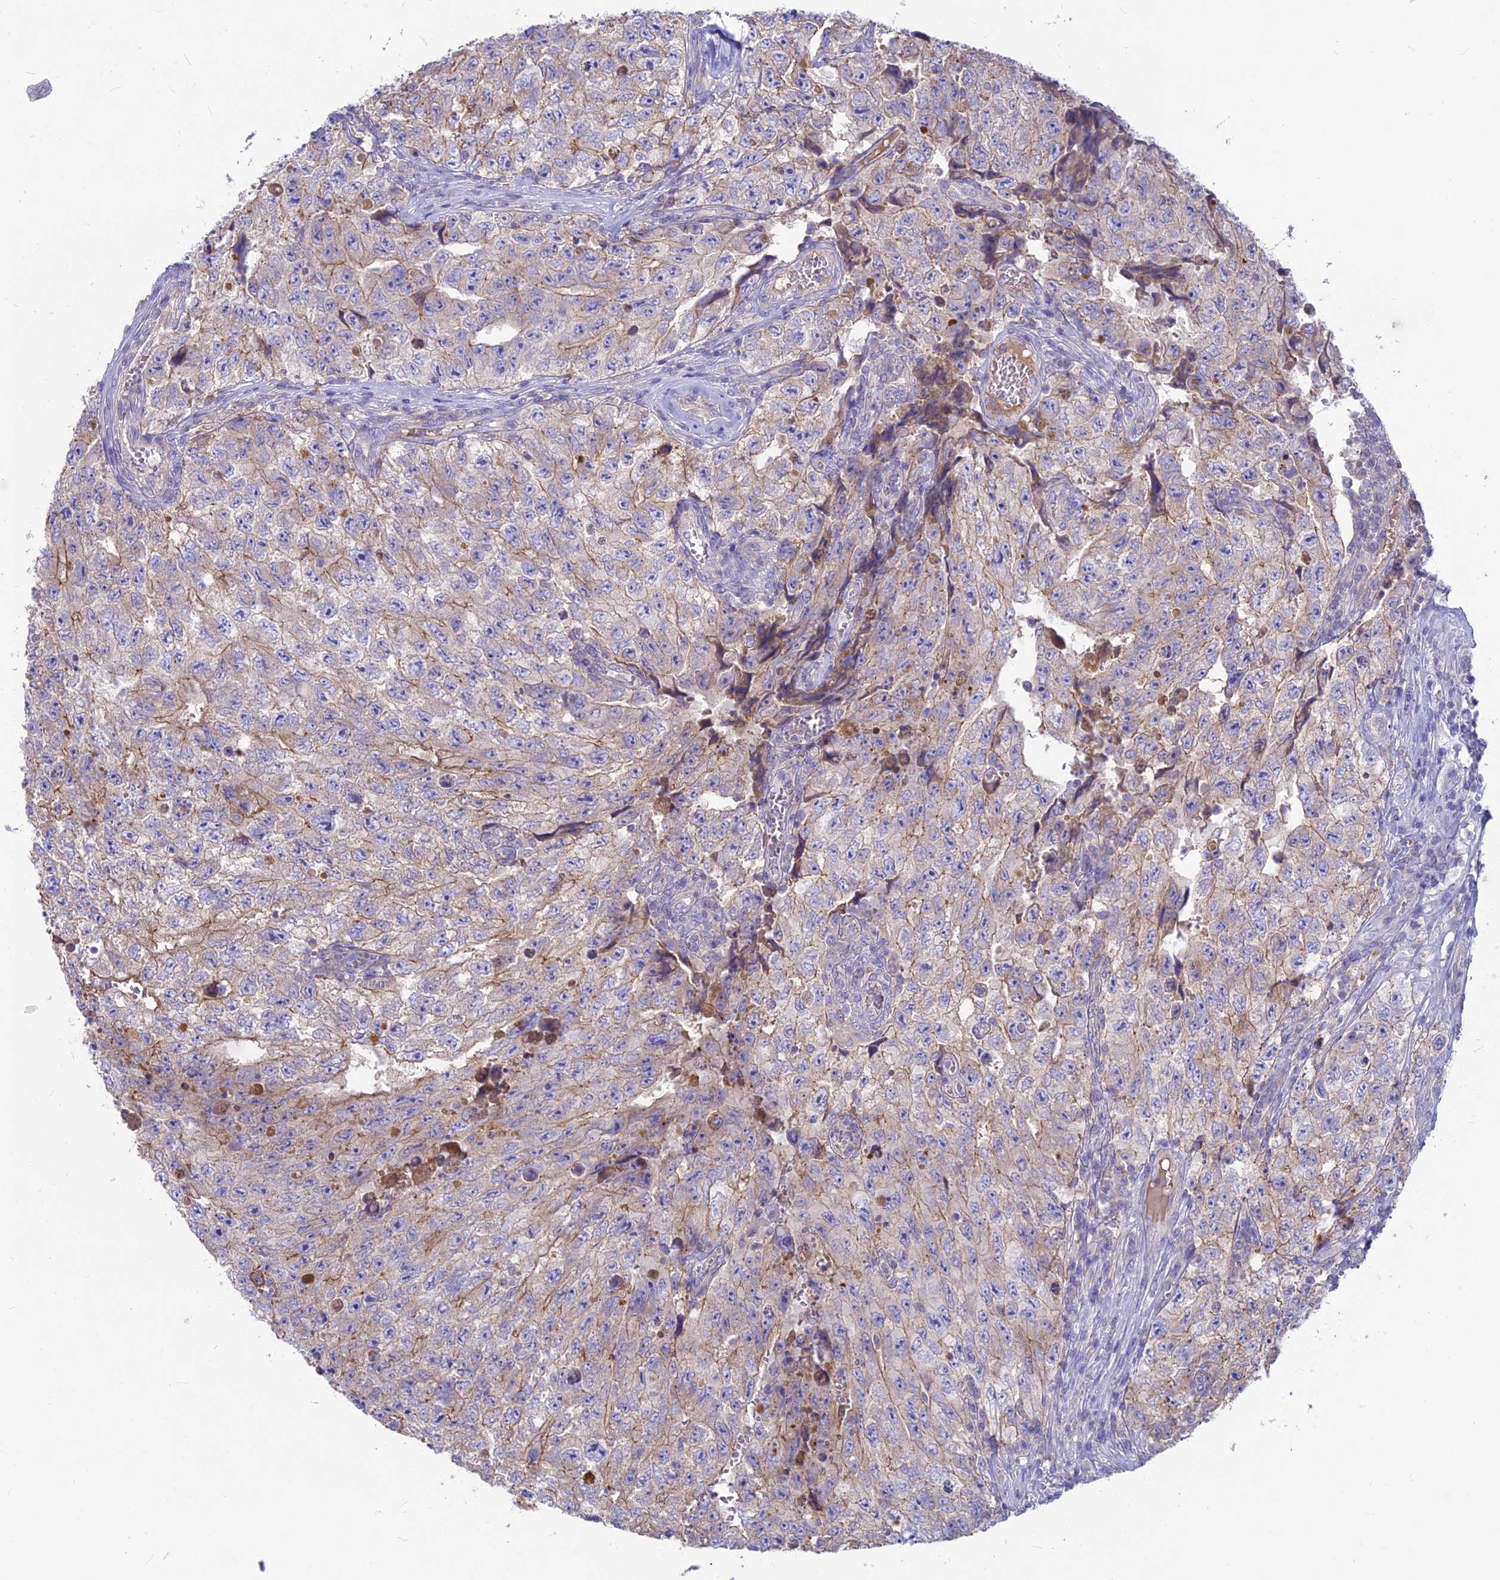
{"staining": {"intensity": "moderate", "quantity": "<25%", "location": "cytoplasmic/membranous"}, "tissue": "testis cancer", "cell_type": "Tumor cells", "image_type": "cancer", "snomed": [{"axis": "morphology", "description": "Carcinoma, Embryonal, NOS"}, {"axis": "topography", "description": "Testis"}], "caption": "A brown stain shows moderate cytoplasmic/membranous positivity of a protein in human testis cancer tumor cells.", "gene": "PZP", "patient": {"sex": "male", "age": 17}}